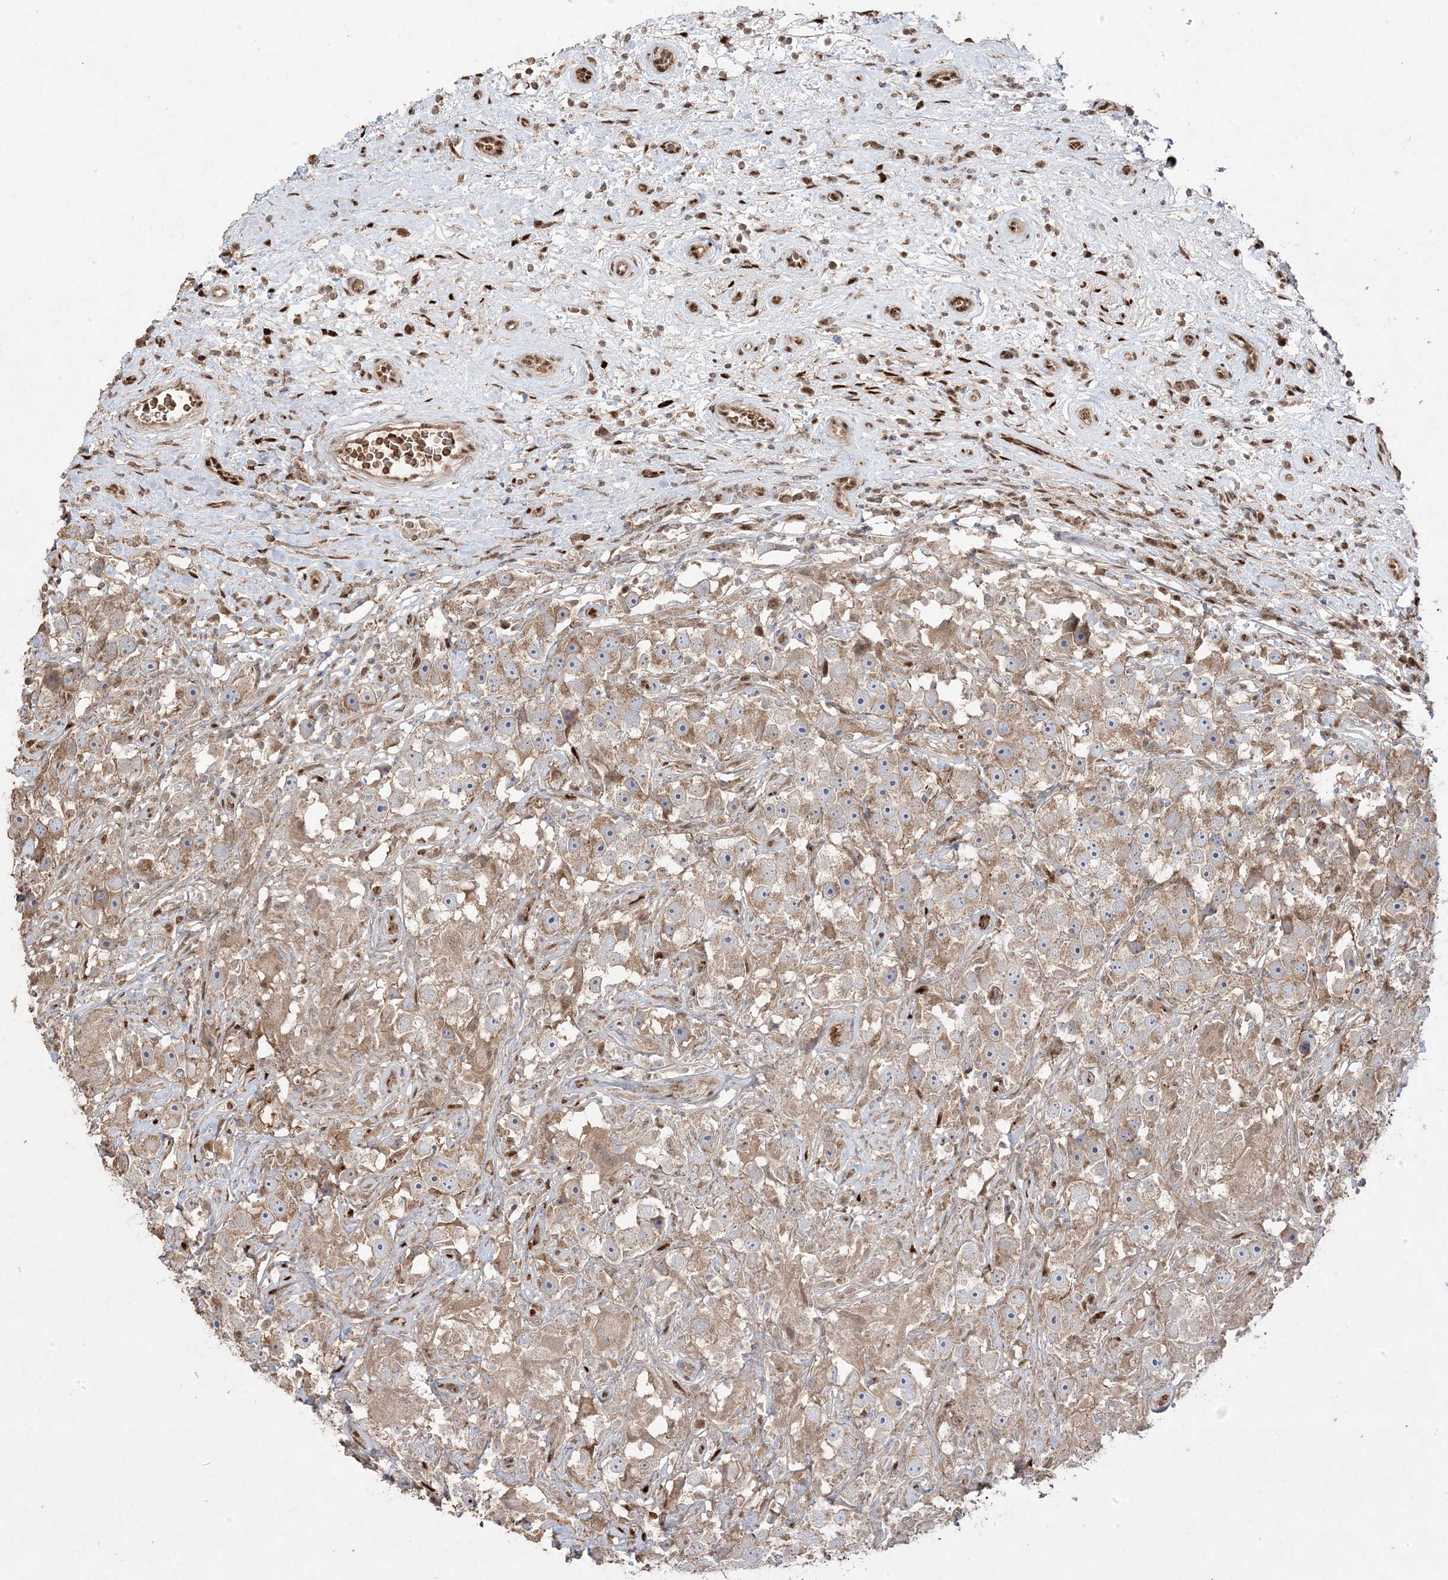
{"staining": {"intensity": "moderate", "quantity": ">75%", "location": "cytoplasmic/membranous"}, "tissue": "testis cancer", "cell_type": "Tumor cells", "image_type": "cancer", "snomed": [{"axis": "morphology", "description": "Seminoma, NOS"}, {"axis": "topography", "description": "Testis"}], "caption": "DAB (3,3'-diaminobenzidine) immunohistochemical staining of human testis seminoma displays moderate cytoplasmic/membranous protein staining in about >75% of tumor cells.", "gene": "PPOX", "patient": {"sex": "male", "age": 49}}